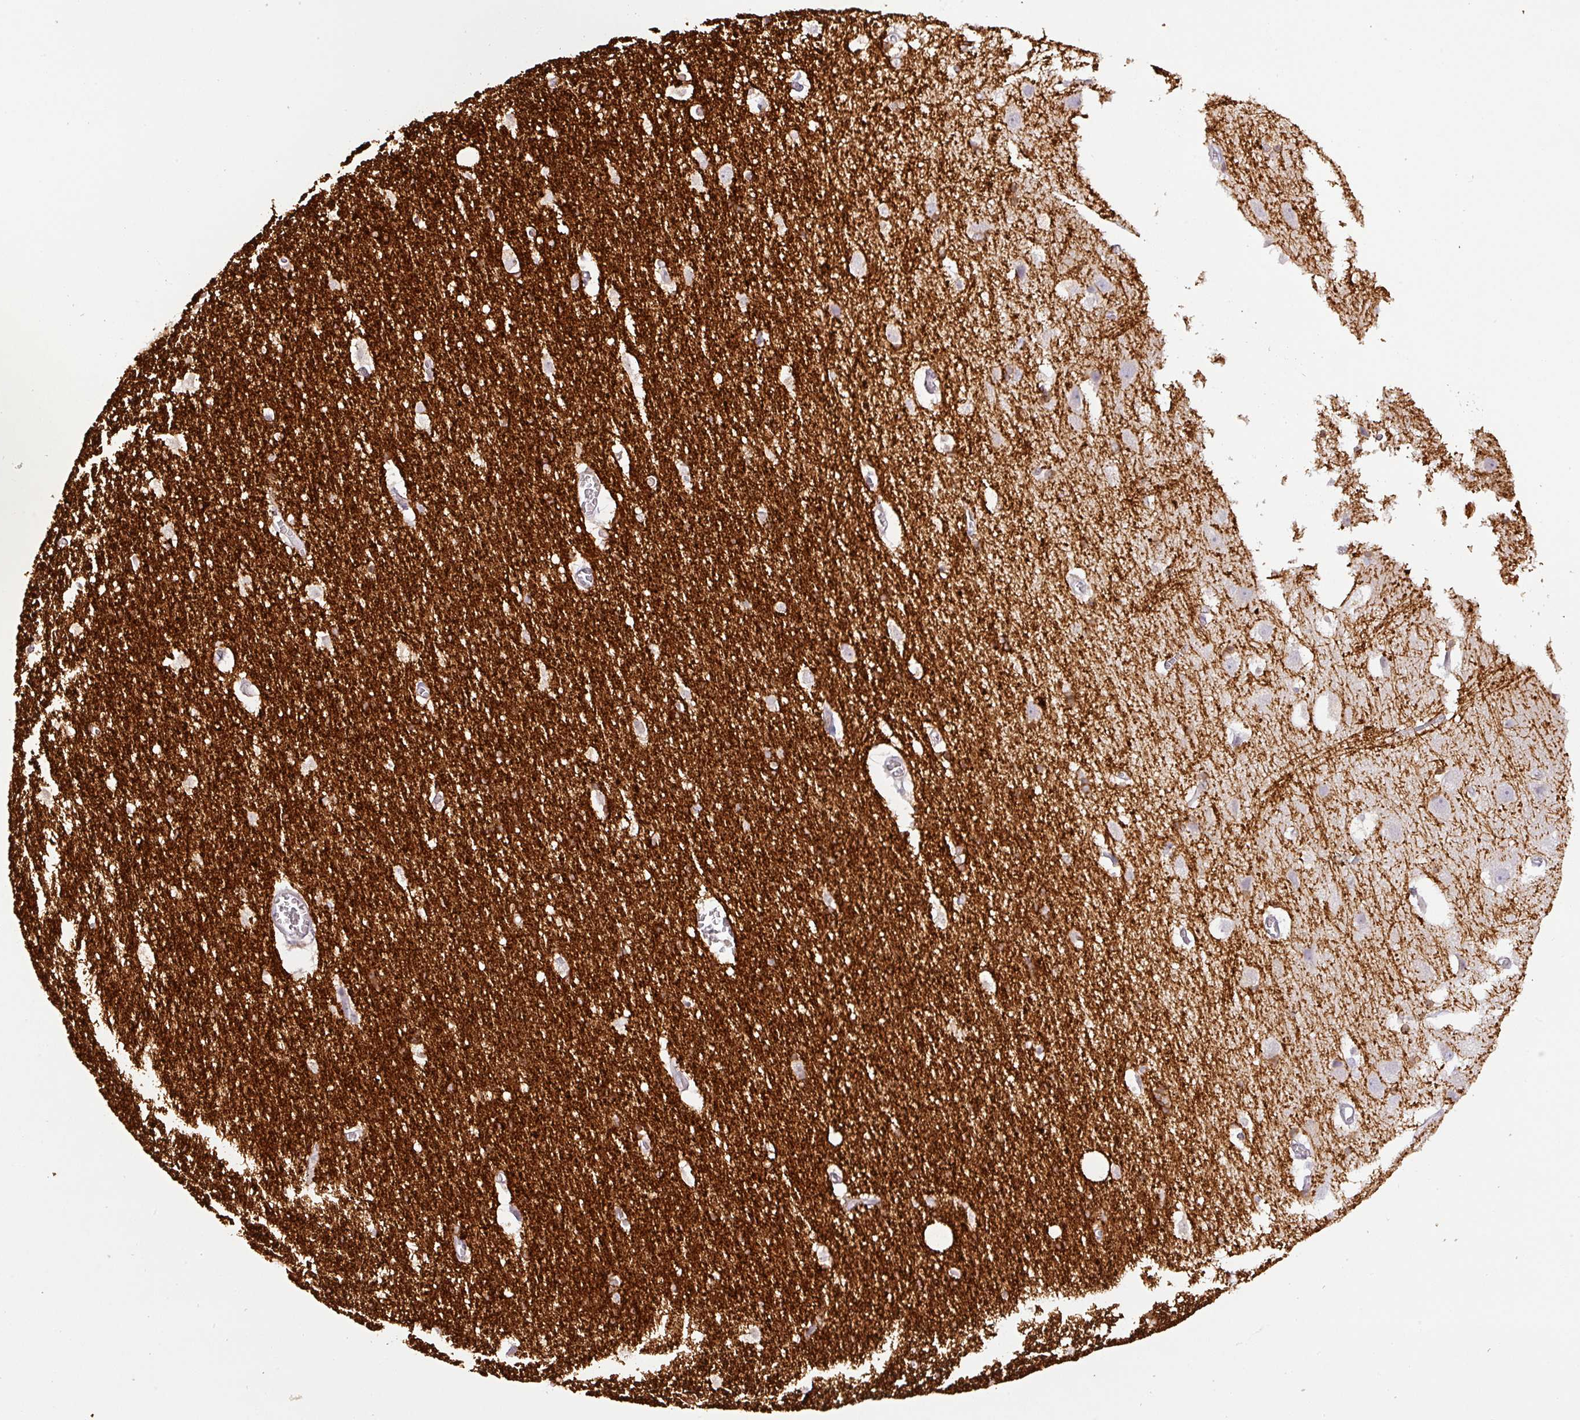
{"staining": {"intensity": "negative", "quantity": "none", "location": "none"}, "tissue": "cerebral cortex", "cell_type": "Endothelial cells", "image_type": "normal", "snomed": [{"axis": "morphology", "description": "Normal tissue, NOS"}, {"axis": "topography", "description": "Cerebral cortex"}], "caption": "This is an immunohistochemistry (IHC) histopathology image of benign cerebral cortex. There is no positivity in endothelial cells.", "gene": "DRD5", "patient": {"sex": "male", "age": 54}}